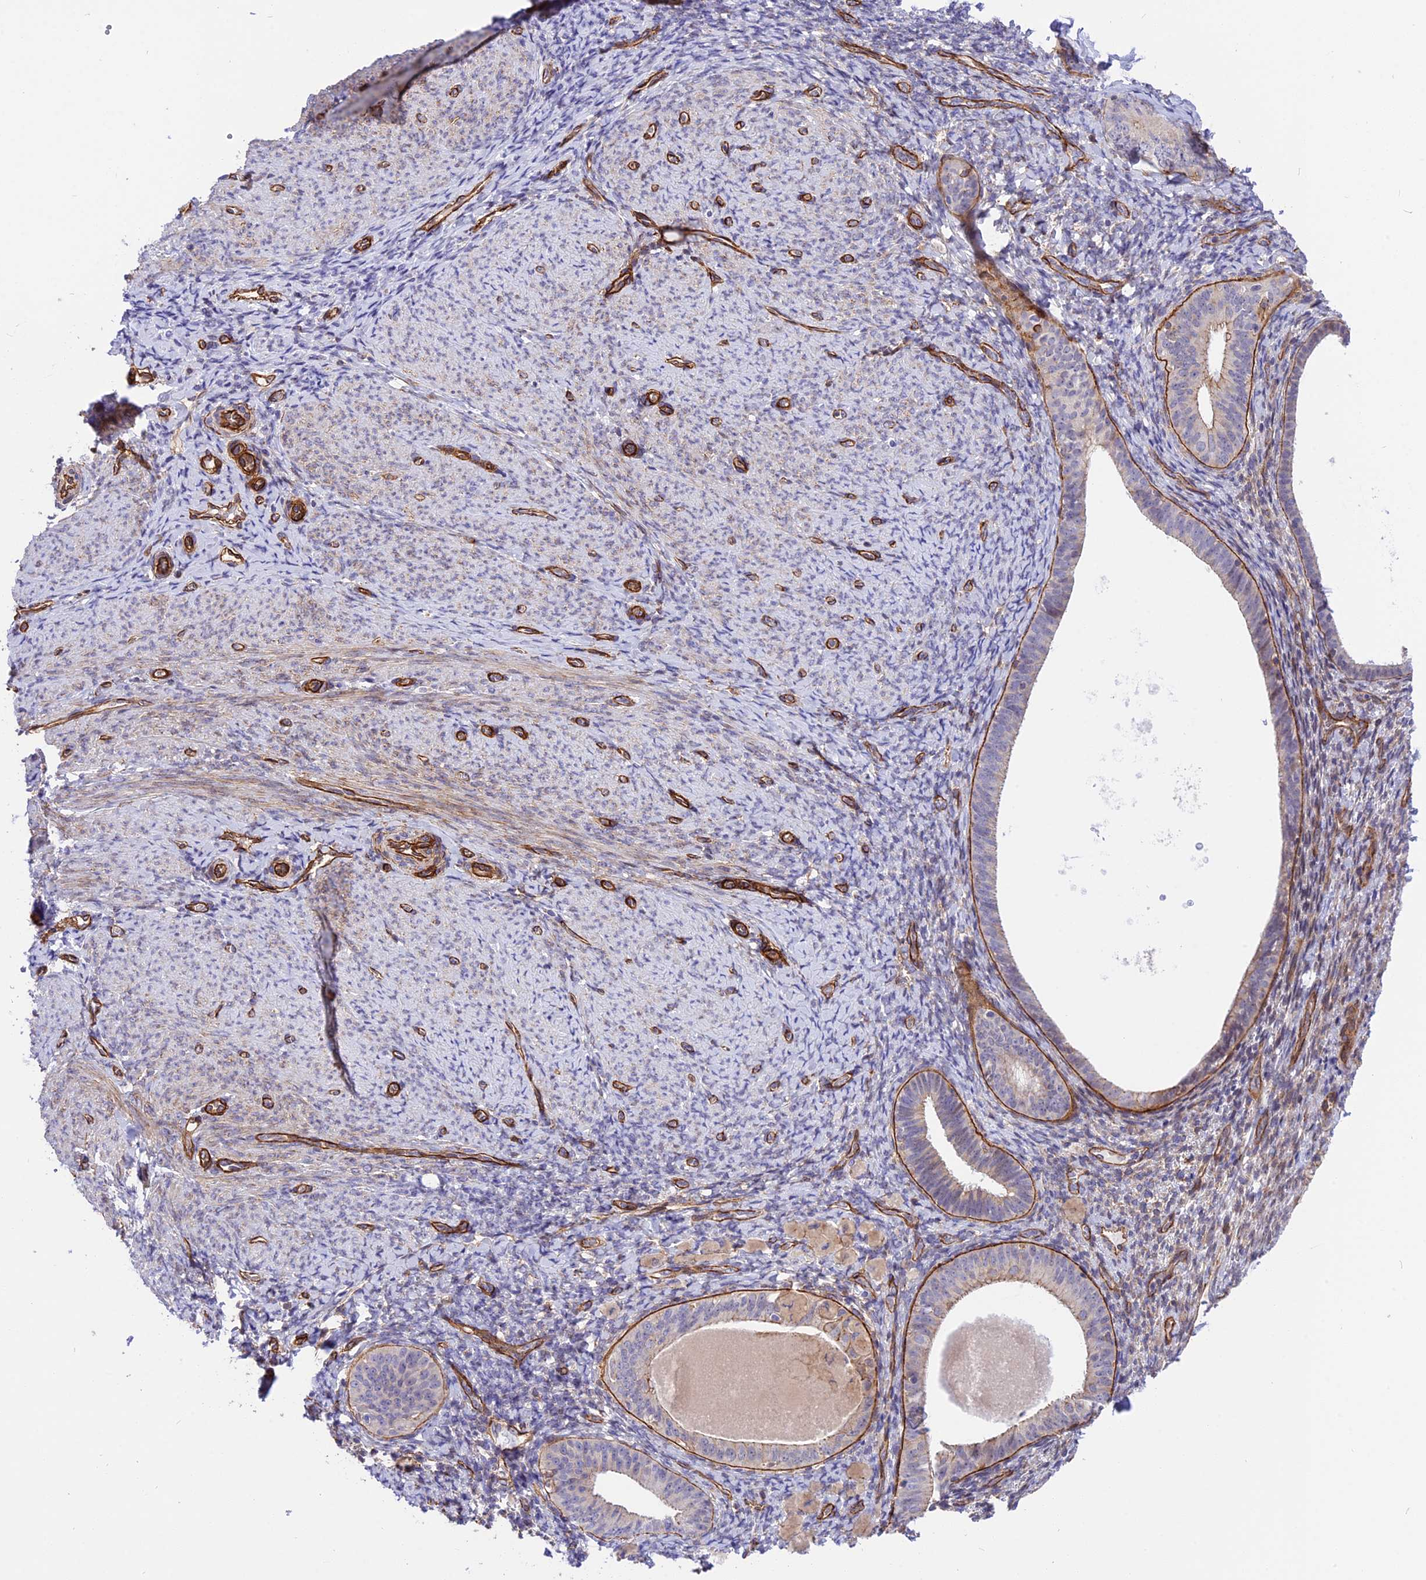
{"staining": {"intensity": "negative", "quantity": "none", "location": "none"}, "tissue": "endometrium", "cell_type": "Cells in endometrial stroma", "image_type": "normal", "snomed": [{"axis": "morphology", "description": "Normal tissue, NOS"}, {"axis": "topography", "description": "Endometrium"}], "caption": "The photomicrograph shows no staining of cells in endometrial stroma in normal endometrium.", "gene": "R3HDM4", "patient": {"sex": "female", "age": 65}}